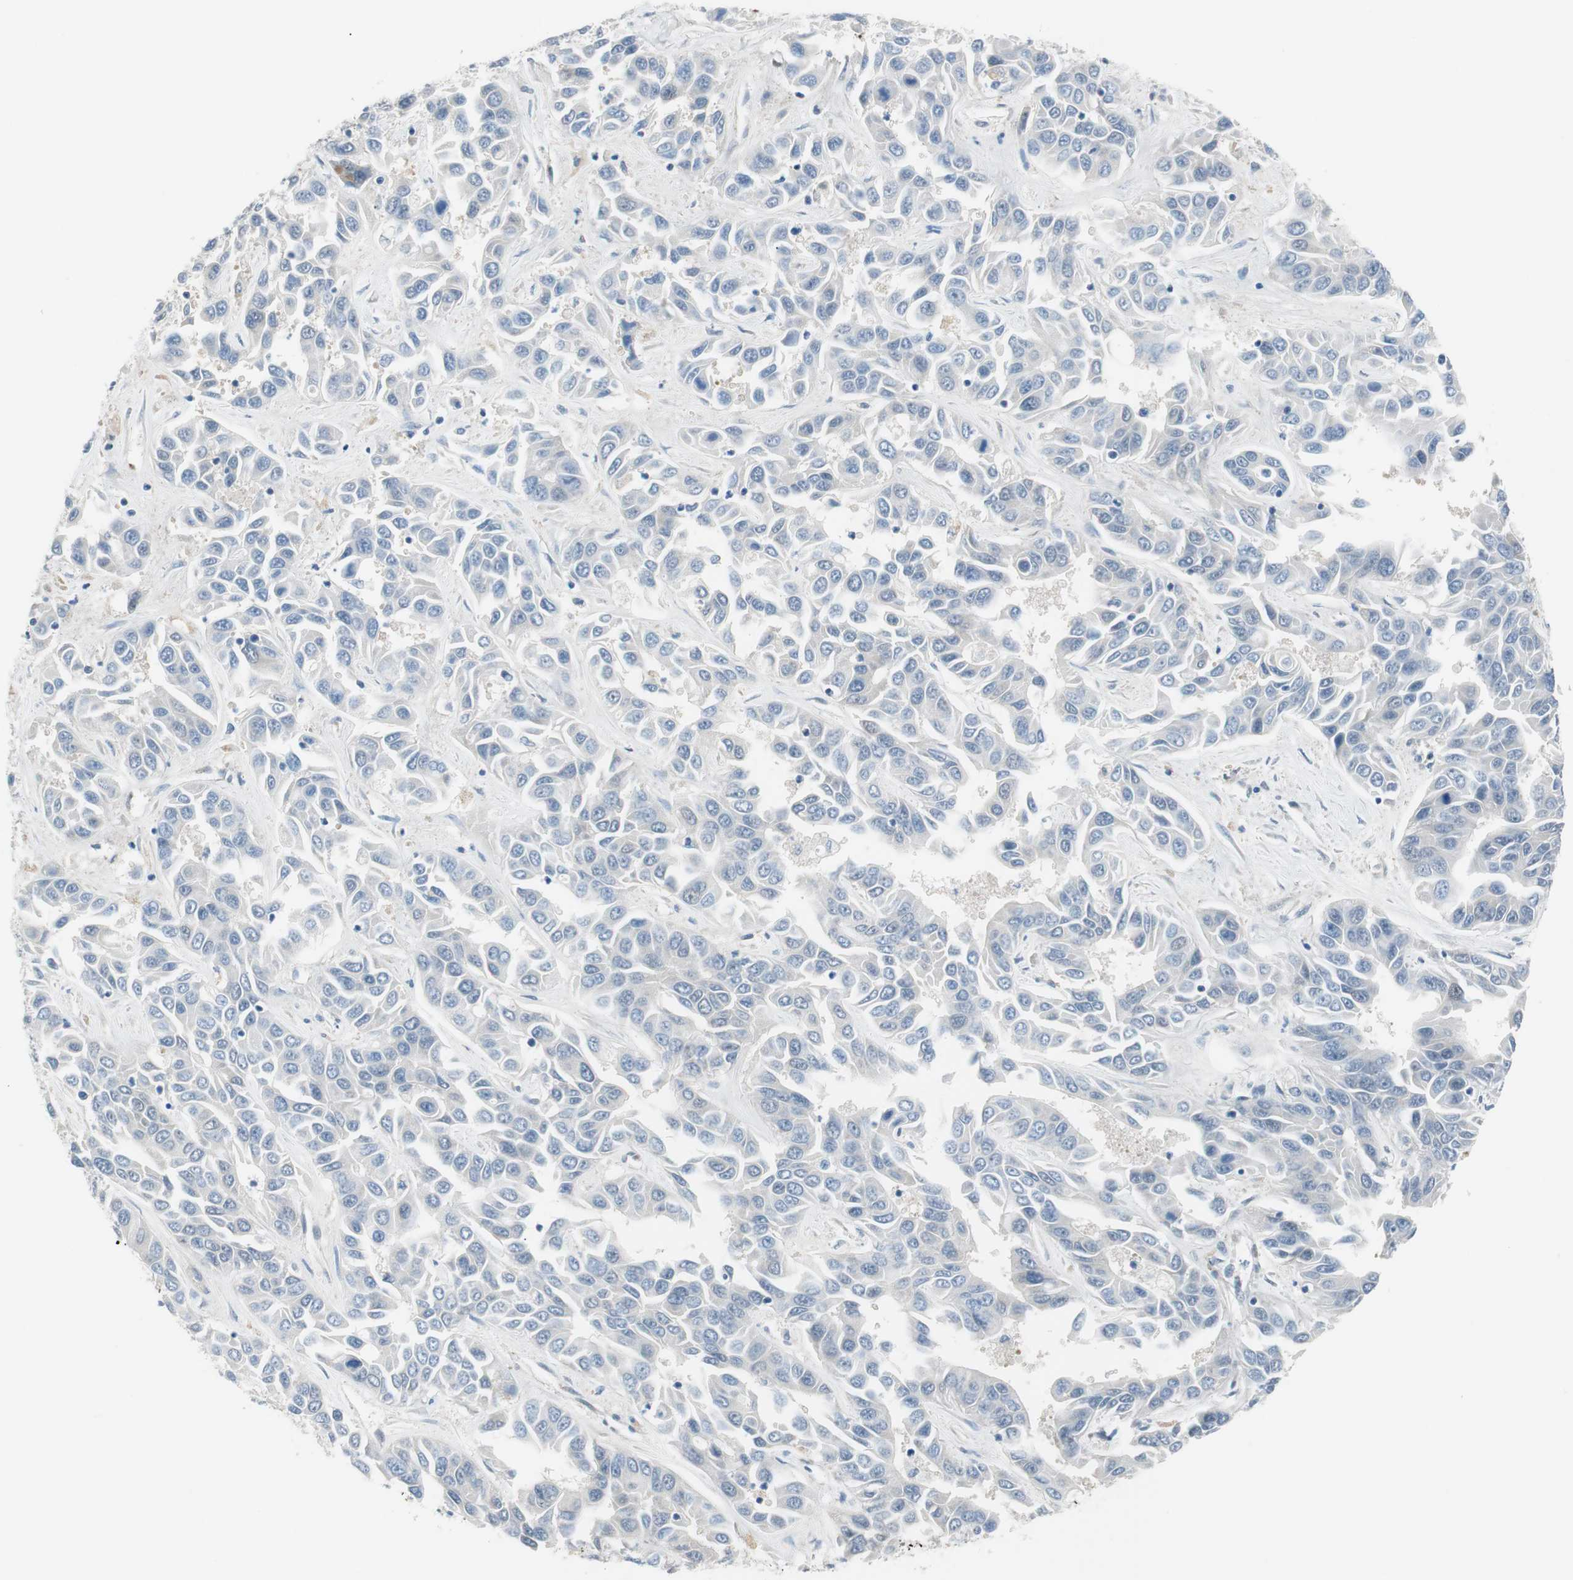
{"staining": {"intensity": "negative", "quantity": "none", "location": "none"}, "tissue": "liver cancer", "cell_type": "Tumor cells", "image_type": "cancer", "snomed": [{"axis": "morphology", "description": "Cholangiocarcinoma"}, {"axis": "topography", "description": "Liver"}], "caption": "This is an immunohistochemistry (IHC) photomicrograph of human cholangiocarcinoma (liver). There is no positivity in tumor cells.", "gene": "GRHL1", "patient": {"sex": "female", "age": 52}}